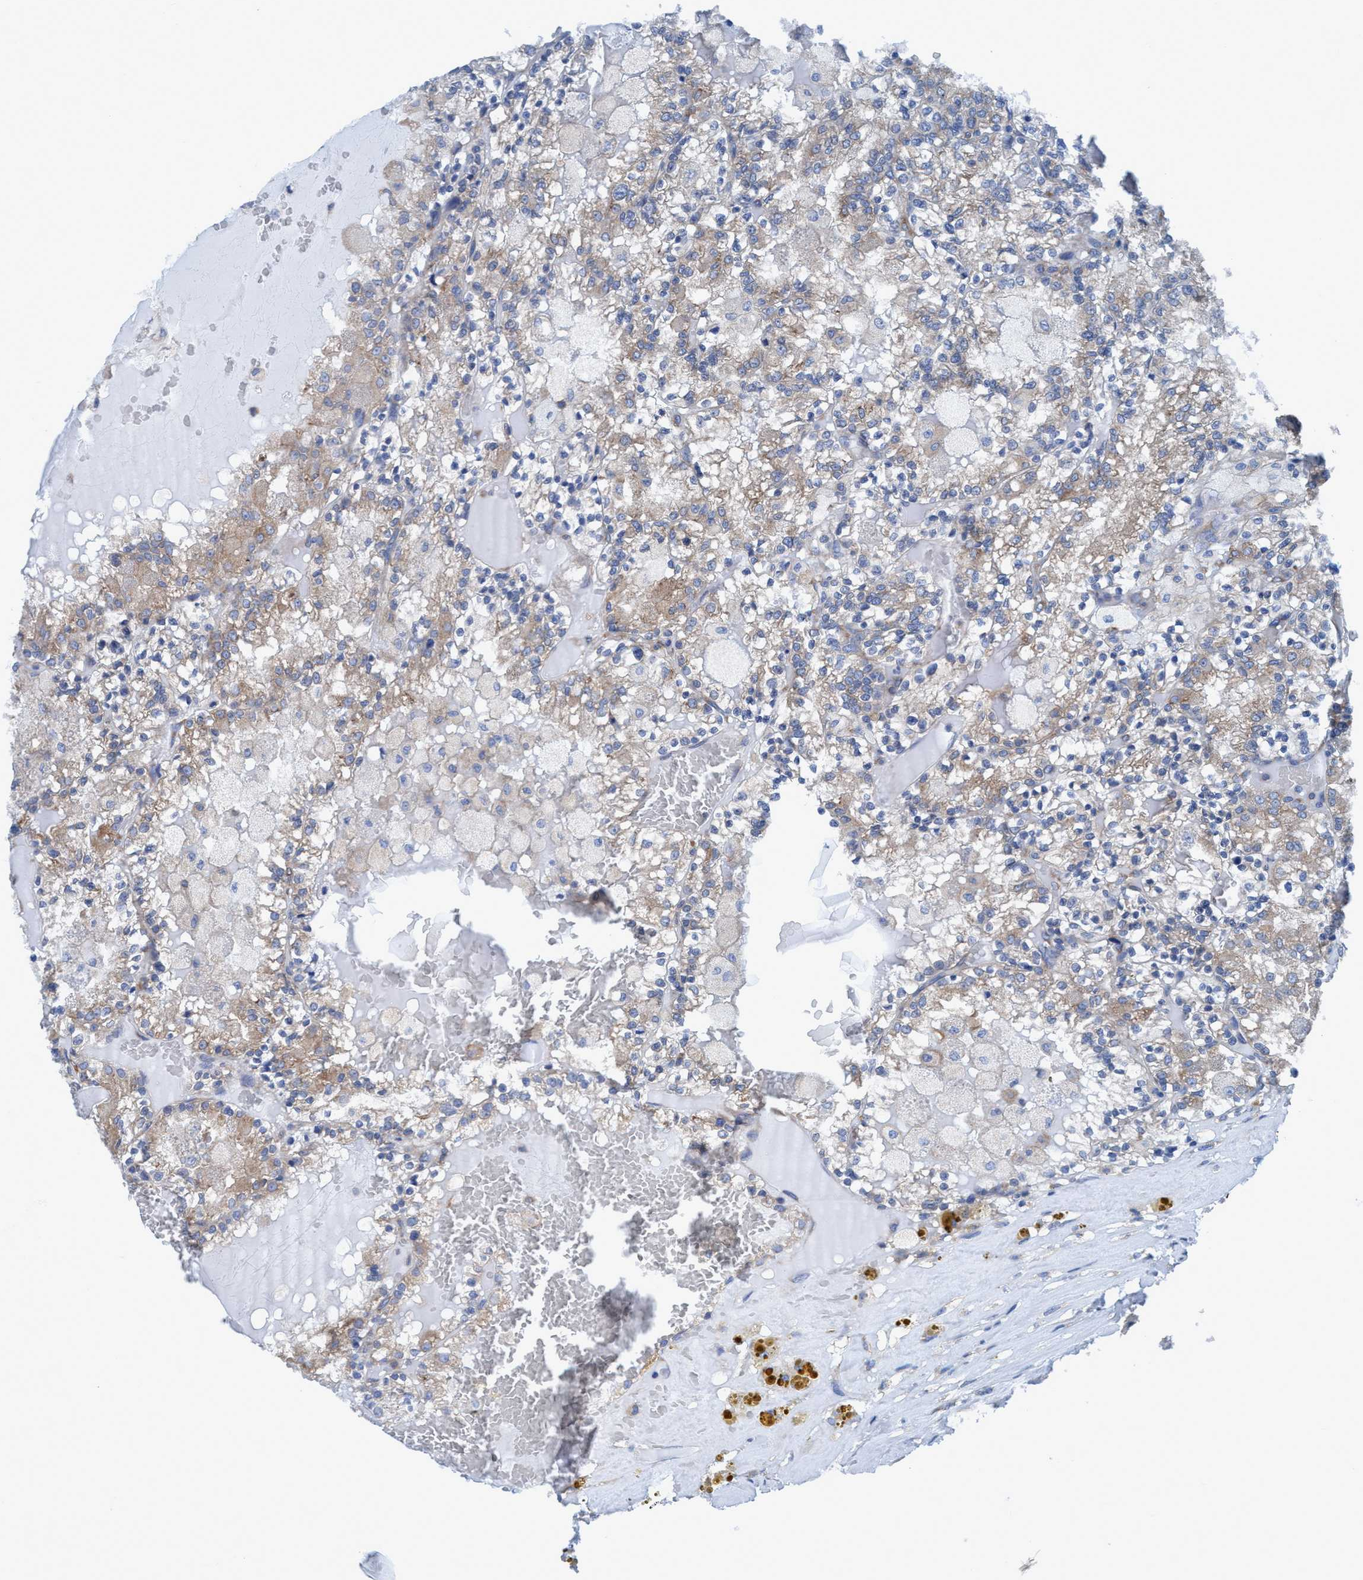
{"staining": {"intensity": "weak", "quantity": "25%-75%", "location": "cytoplasmic/membranous"}, "tissue": "renal cancer", "cell_type": "Tumor cells", "image_type": "cancer", "snomed": [{"axis": "morphology", "description": "Adenocarcinoma, NOS"}, {"axis": "topography", "description": "Kidney"}], "caption": "Immunohistochemistry (IHC) micrograph of neoplastic tissue: human renal cancer stained using immunohistochemistry (IHC) reveals low levels of weak protein expression localized specifically in the cytoplasmic/membranous of tumor cells, appearing as a cytoplasmic/membranous brown color.", "gene": "NMT1", "patient": {"sex": "female", "age": 56}}